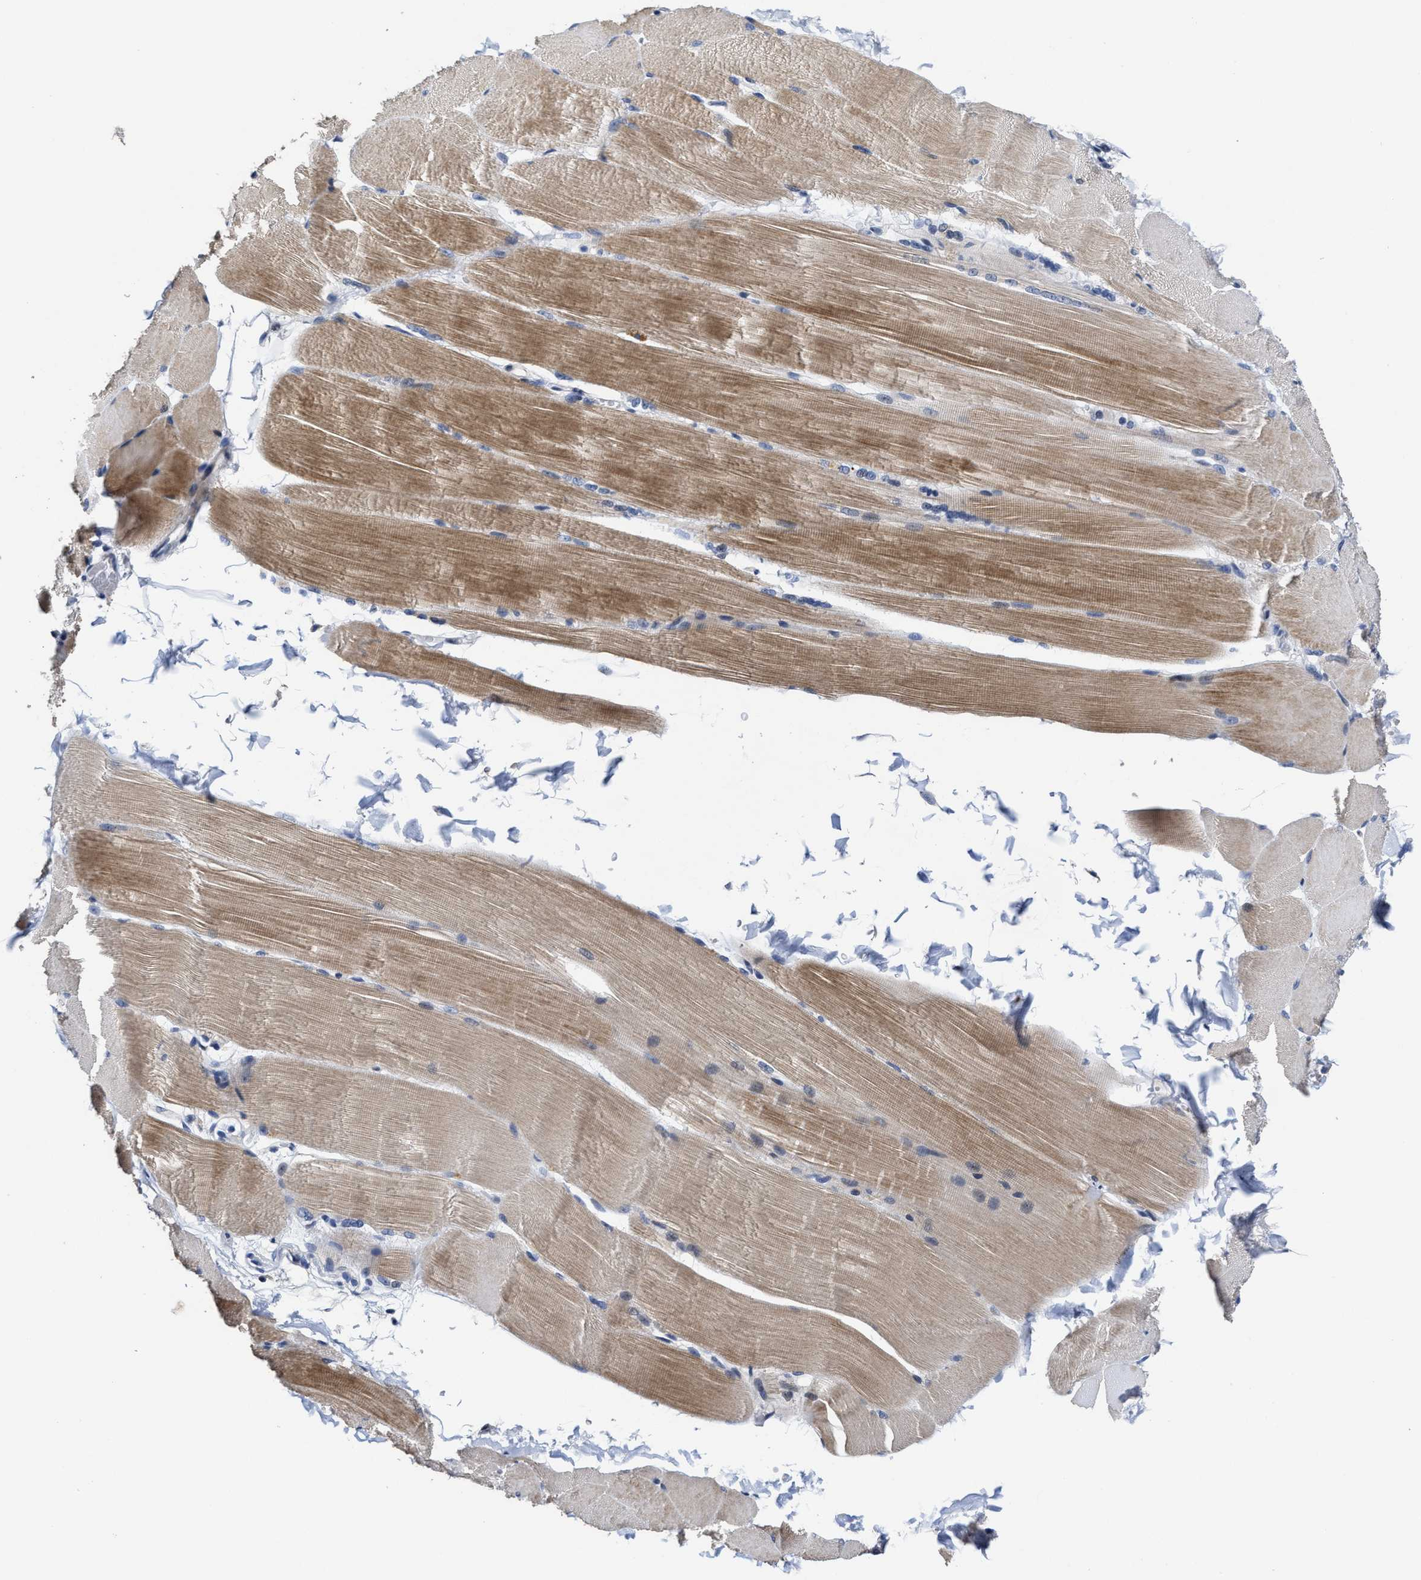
{"staining": {"intensity": "moderate", "quantity": "25%-75%", "location": "cytoplasmic/membranous"}, "tissue": "skeletal muscle", "cell_type": "Myocytes", "image_type": "normal", "snomed": [{"axis": "morphology", "description": "Normal tissue, NOS"}, {"axis": "topography", "description": "Skin"}, {"axis": "topography", "description": "Skeletal muscle"}], "caption": "Brown immunohistochemical staining in normal skeletal muscle demonstrates moderate cytoplasmic/membranous positivity in approximately 25%-75% of myocytes. (DAB (3,3'-diaminobenzidine) IHC, brown staining for protein, blue staining for nuclei).", "gene": "ZFAT", "patient": {"sex": "male", "age": 83}}